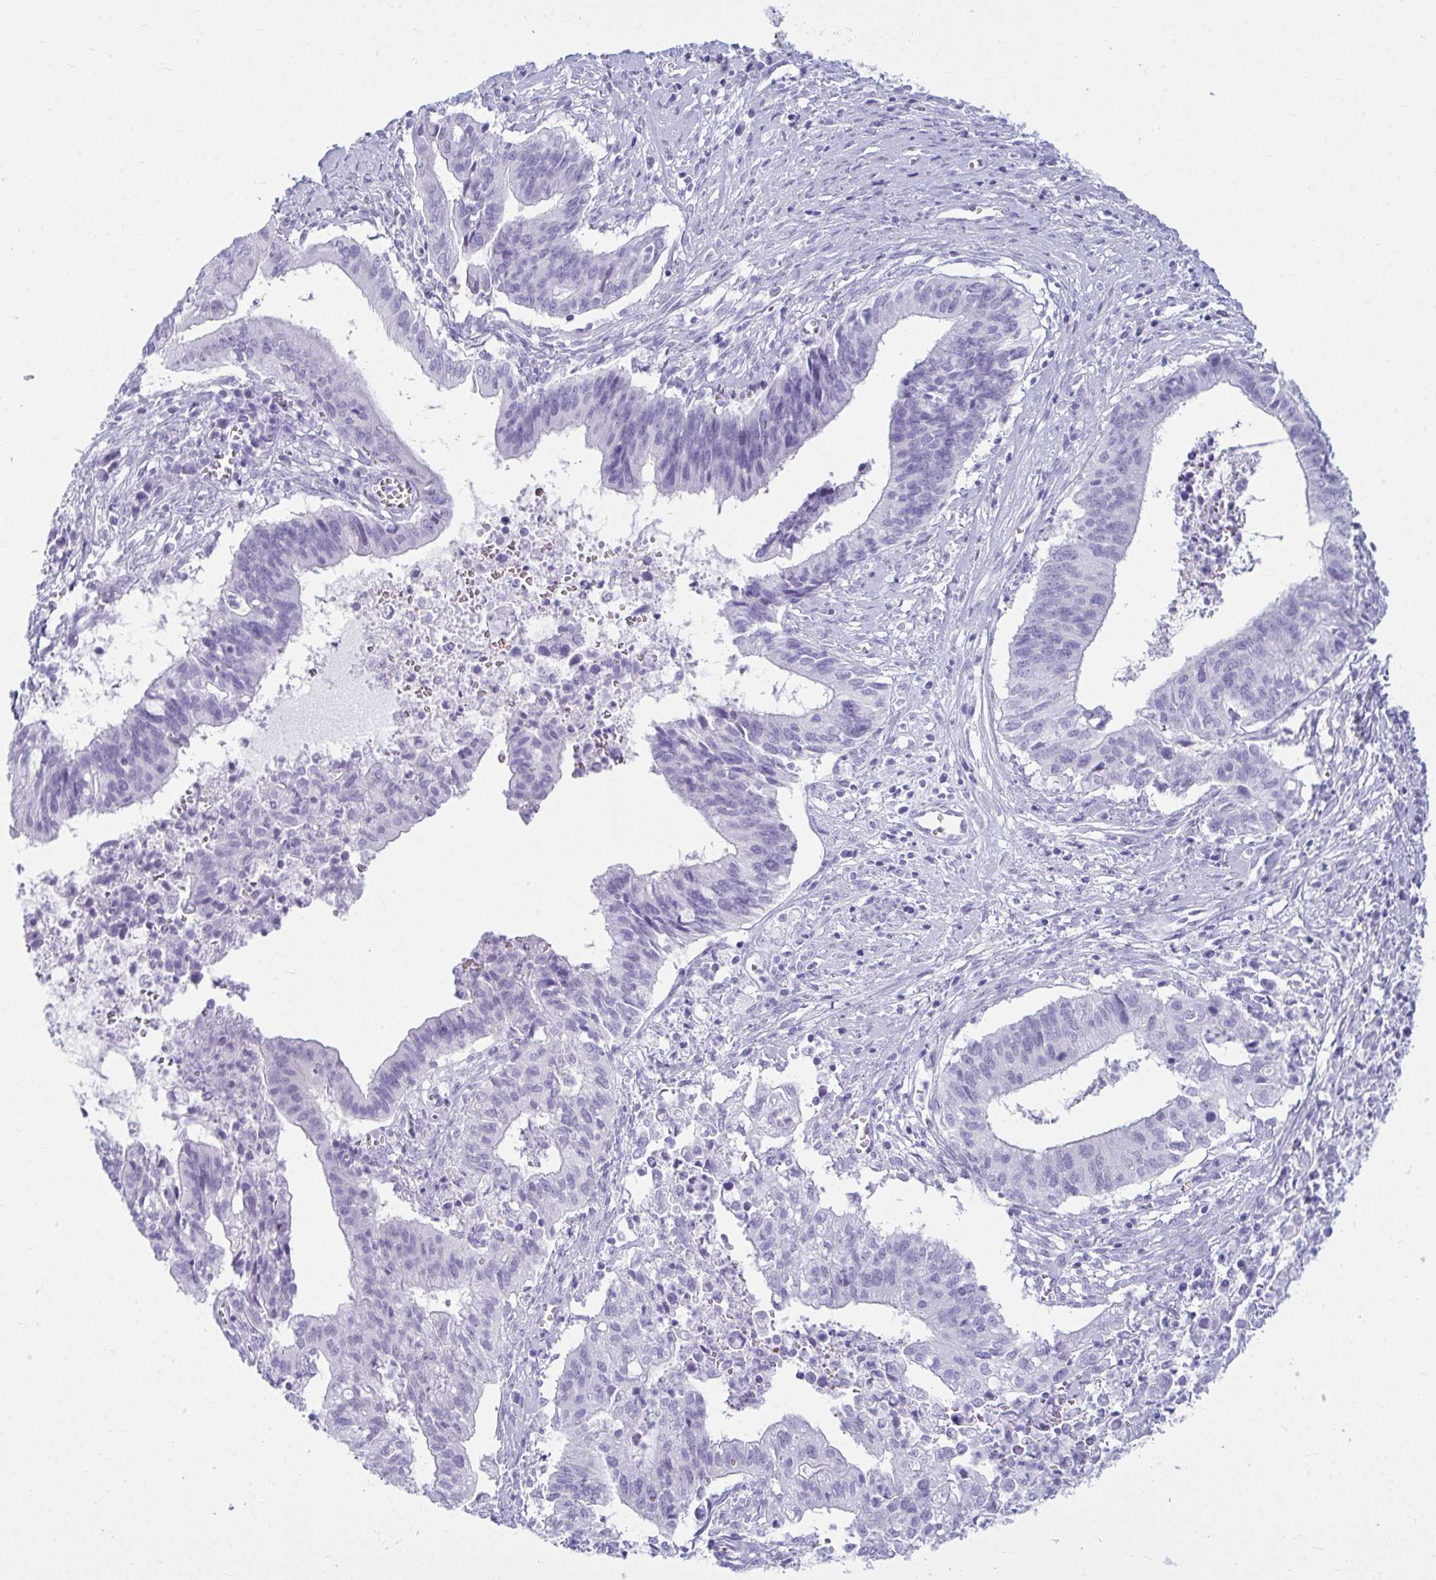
{"staining": {"intensity": "negative", "quantity": "none", "location": "none"}, "tissue": "cervical cancer", "cell_type": "Tumor cells", "image_type": "cancer", "snomed": [{"axis": "morphology", "description": "Adenocarcinoma, NOS"}, {"axis": "topography", "description": "Cervix"}], "caption": "Adenocarcinoma (cervical) was stained to show a protein in brown. There is no significant staining in tumor cells.", "gene": "CLGN", "patient": {"sex": "female", "age": 44}}